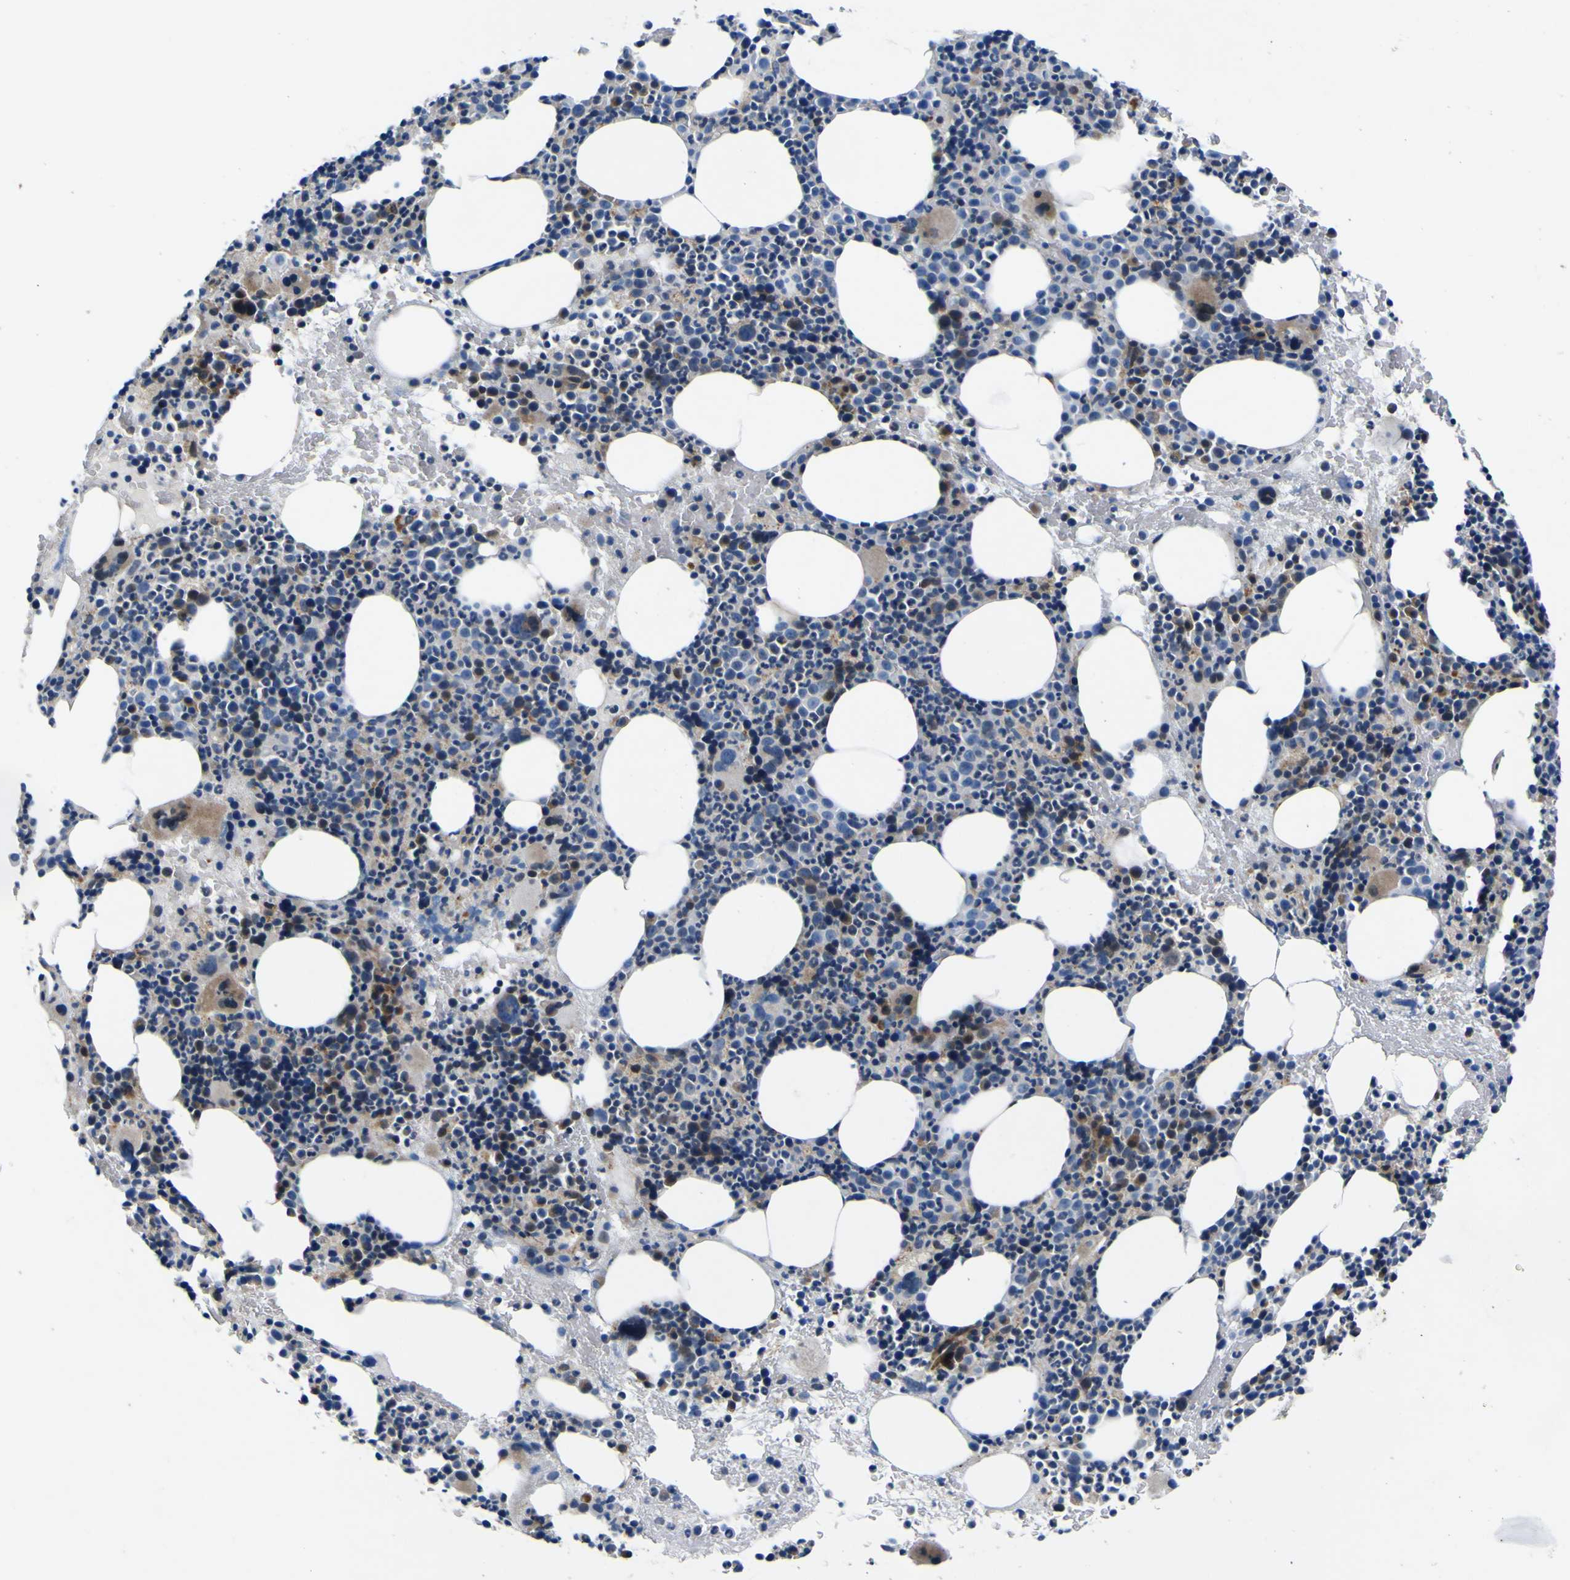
{"staining": {"intensity": "moderate", "quantity": "25%-75%", "location": "cytoplasmic/membranous"}, "tissue": "bone marrow", "cell_type": "Hematopoietic cells", "image_type": "normal", "snomed": [{"axis": "morphology", "description": "Normal tissue, NOS"}, {"axis": "morphology", "description": "Inflammation, NOS"}, {"axis": "topography", "description": "Bone marrow"}], "caption": "The micrograph displays staining of unremarkable bone marrow, revealing moderate cytoplasmic/membranous protein staining (brown color) within hematopoietic cells. Ihc stains the protein of interest in brown and the nuclei are stained blue.", "gene": "AGAP3", "patient": {"sex": "male", "age": 73}}